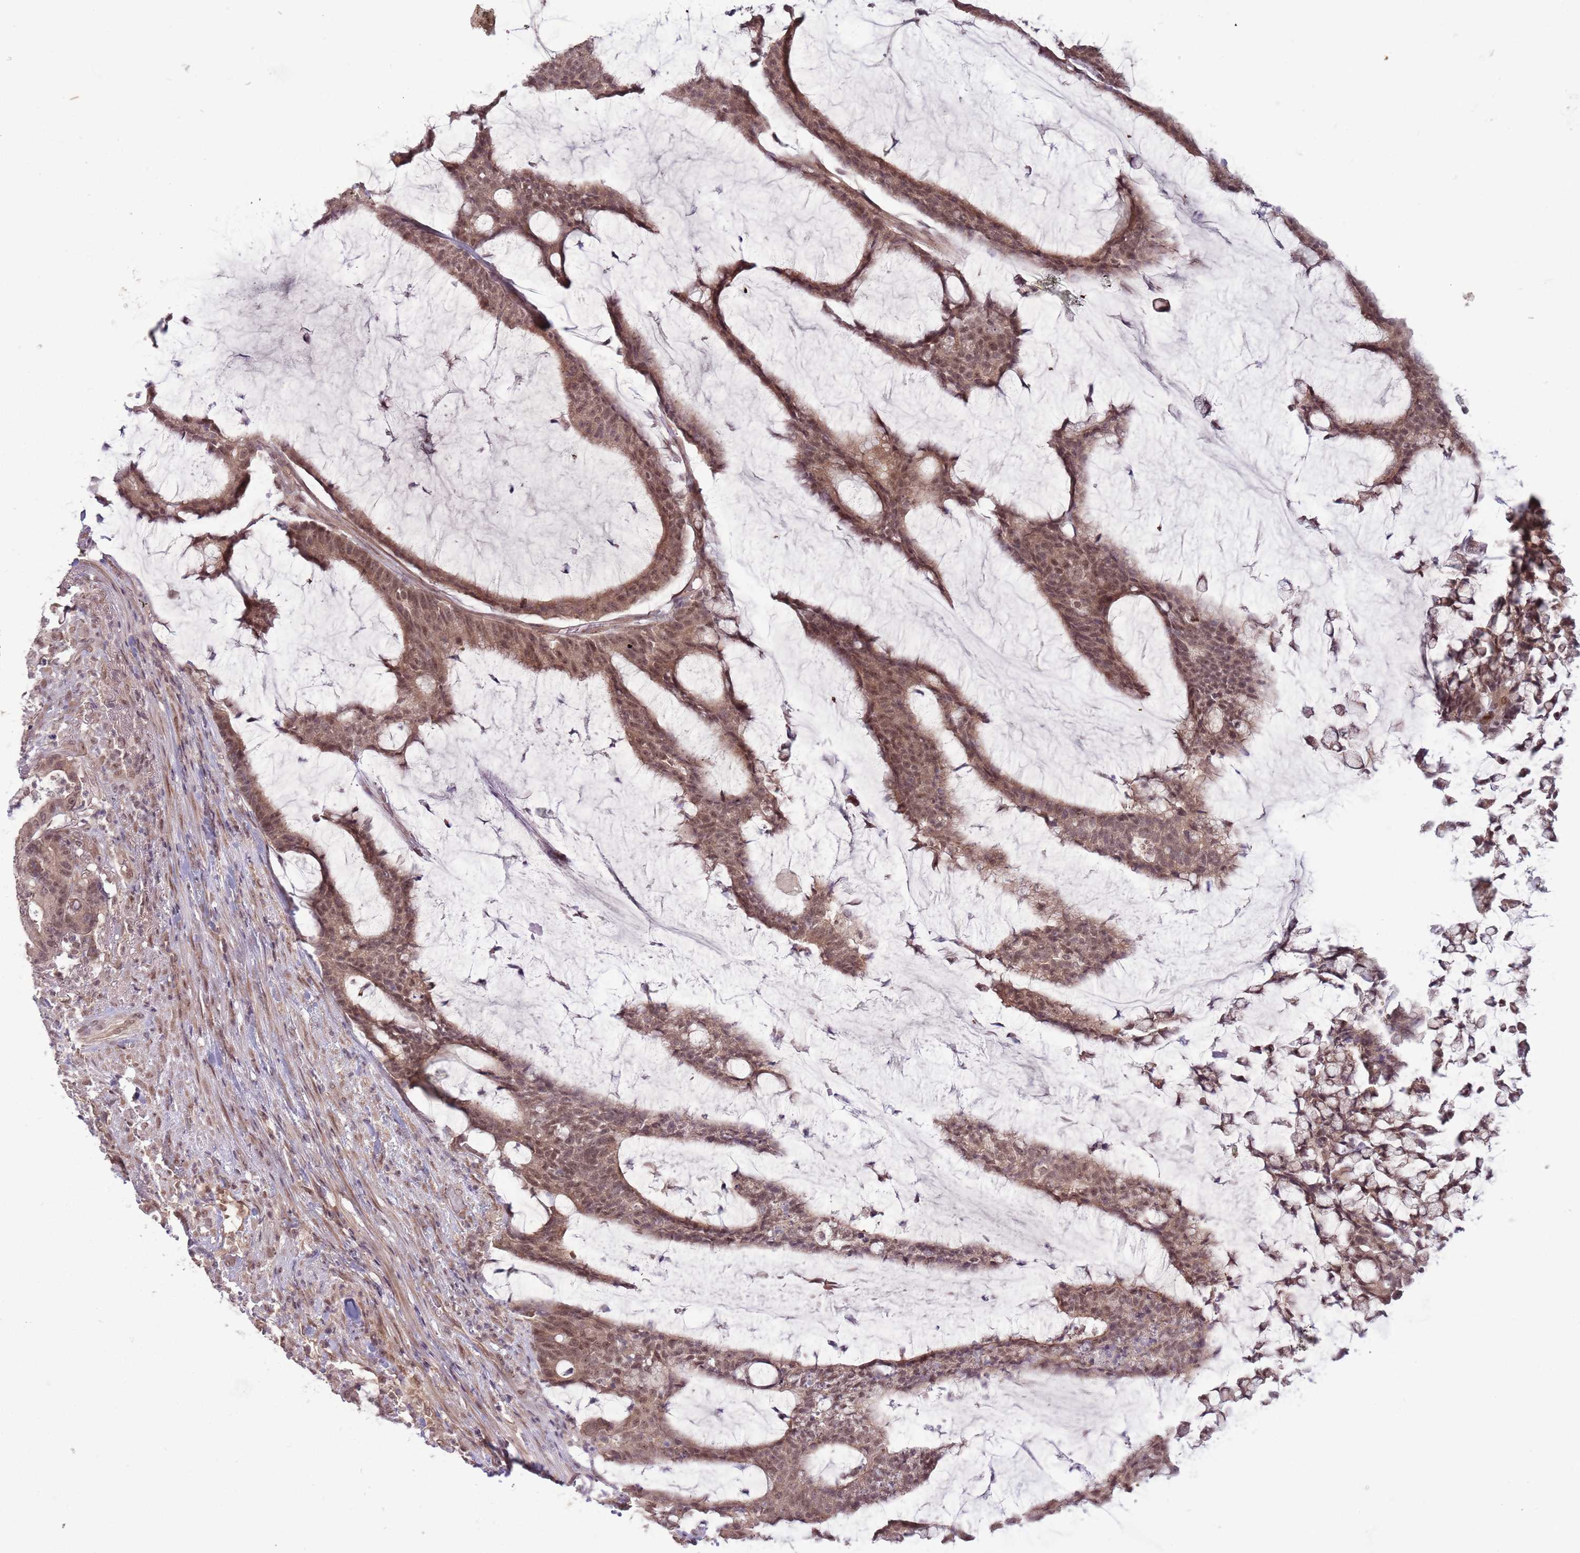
{"staining": {"intensity": "moderate", "quantity": ">75%", "location": "cytoplasmic/membranous,nuclear"}, "tissue": "colorectal cancer", "cell_type": "Tumor cells", "image_type": "cancer", "snomed": [{"axis": "morphology", "description": "Adenocarcinoma, NOS"}, {"axis": "topography", "description": "Colon"}], "caption": "Colorectal cancer stained with DAB immunohistochemistry exhibits medium levels of moderate cytoplasmic/membranous and nuclear positivity in approximately >75% of tumor cells. The staining is performed using DAB brown chromogen to label protein expression. The nuclei are counter-stained blue using hematoxylin.", "gene": "ADAMTS3", "patient": {"sex": "female", "age": 84}}